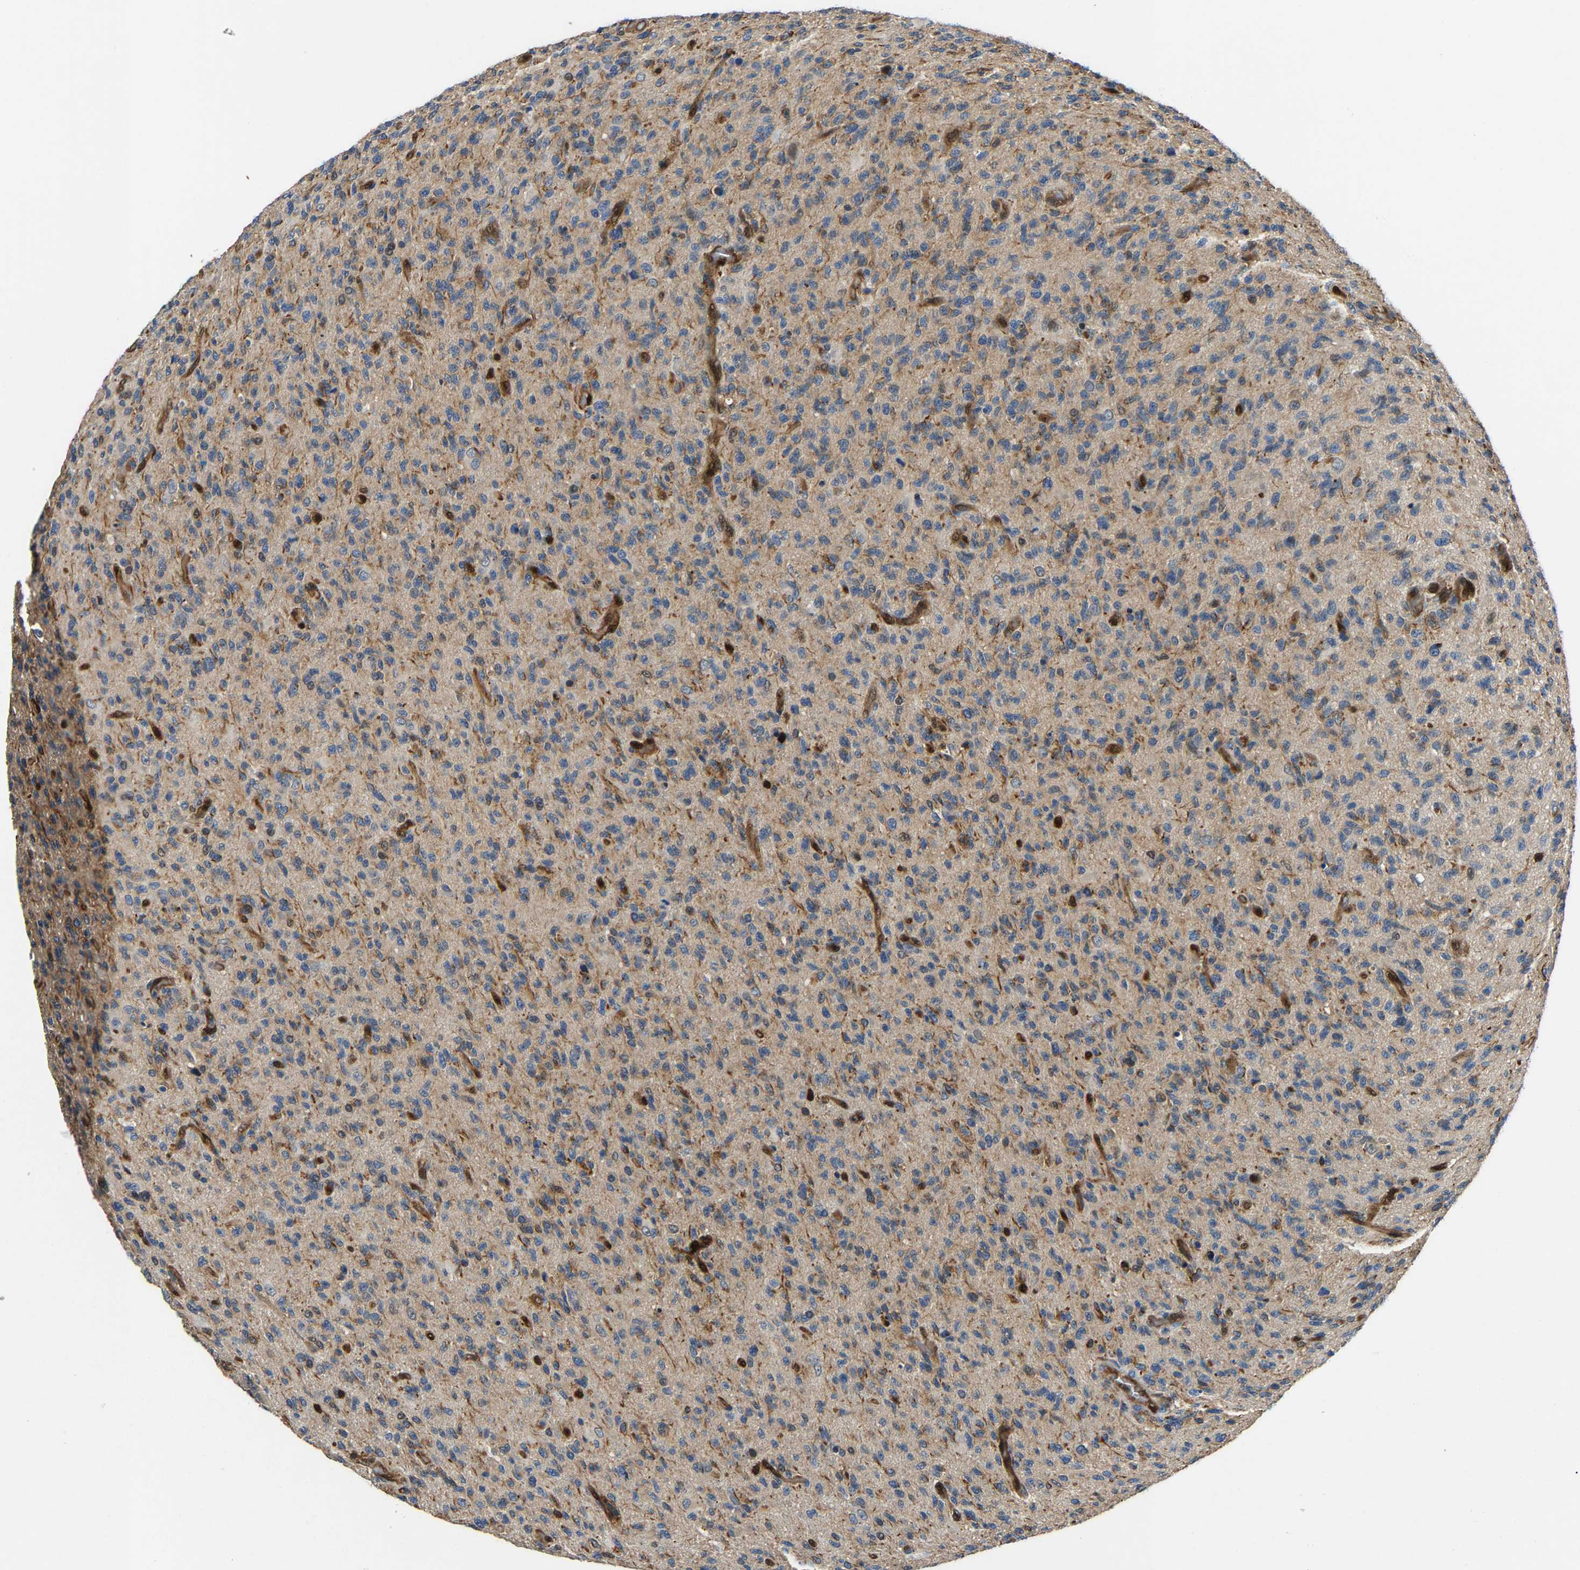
{"staining": {"intensity": "weak", "quantity": "<25%", "location": "cytoplasmic/membranous,nuclear"}, "tissue": "glioma", "cell_type": "Tumor cells", "image_type": "cancer", "snomed": [{"axis": "morphology", "description": "Glioma, malignant, High grade"}, {"axis": "topography", "description": "Brain"}], "caption": "Immunohistochemical staining of glioma displays no significant staining in tumor cells.", "gene": "GIMAP7", "patient": {"sex": "male", "age": 71}}